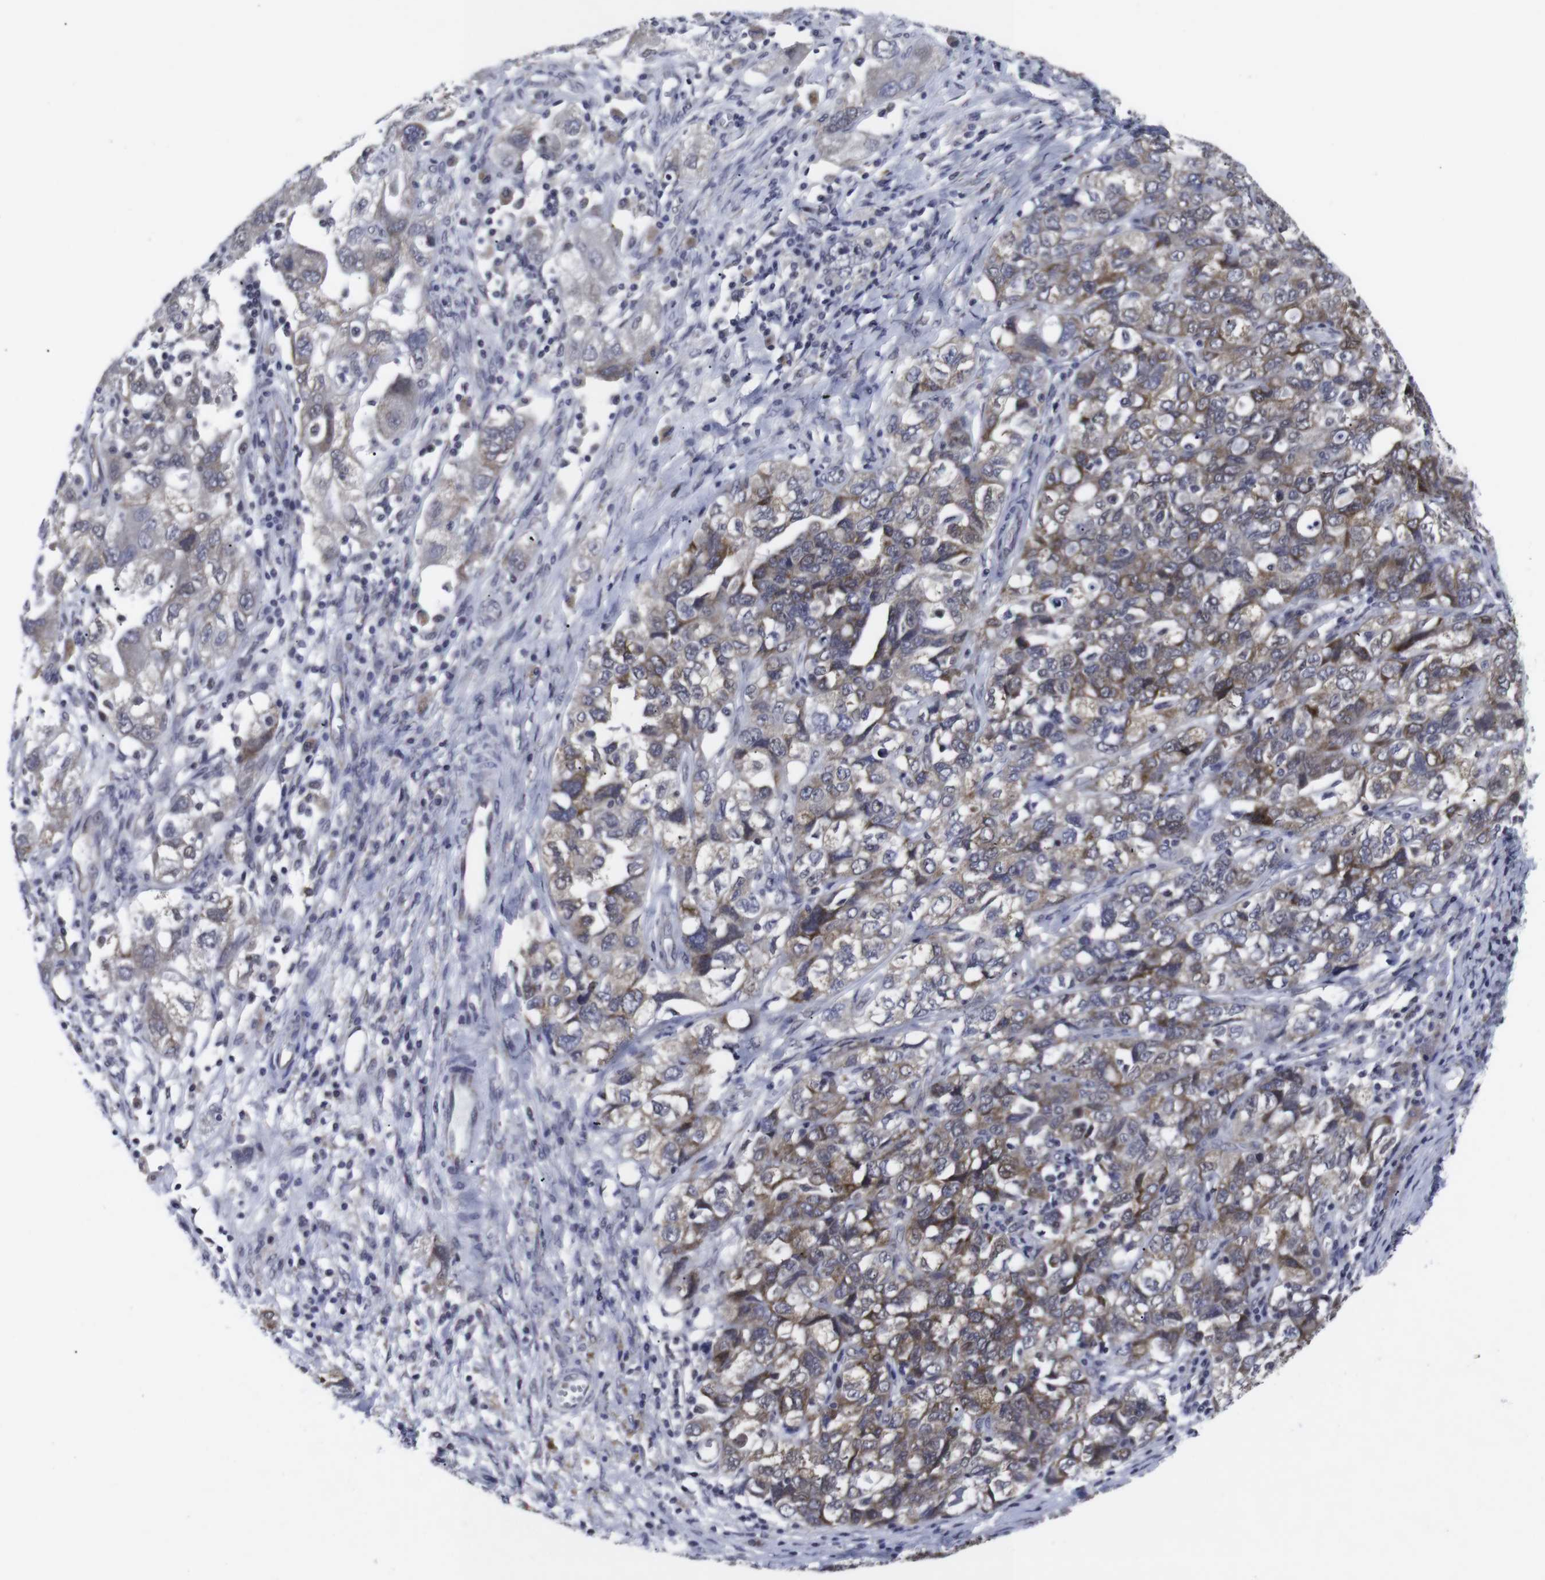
{"staining": {"intensity": "moderate", "quantity": ">75%", "location": "cytoplasmic/membranous"}, "tissue": "ovarian cancer", "cell_type": "Tumor cells", "image_type": "cancer", "snomed": [{"axis": "morphology", "description": "Carcinoma, NOS"}, {"axis": "morphology", "description": "Cystadenocarcinoma, serous, NOS"}, {"axis": "topography", "description": "Ovary"}], "caption": "Ovarian cancer (carcinoma) tissue shows moderate cytoplasmic/membranous staining in approximately >75% of tumor cells", "gene": "GEMIN2", "patient": {"sex": "female", "age": 69}}